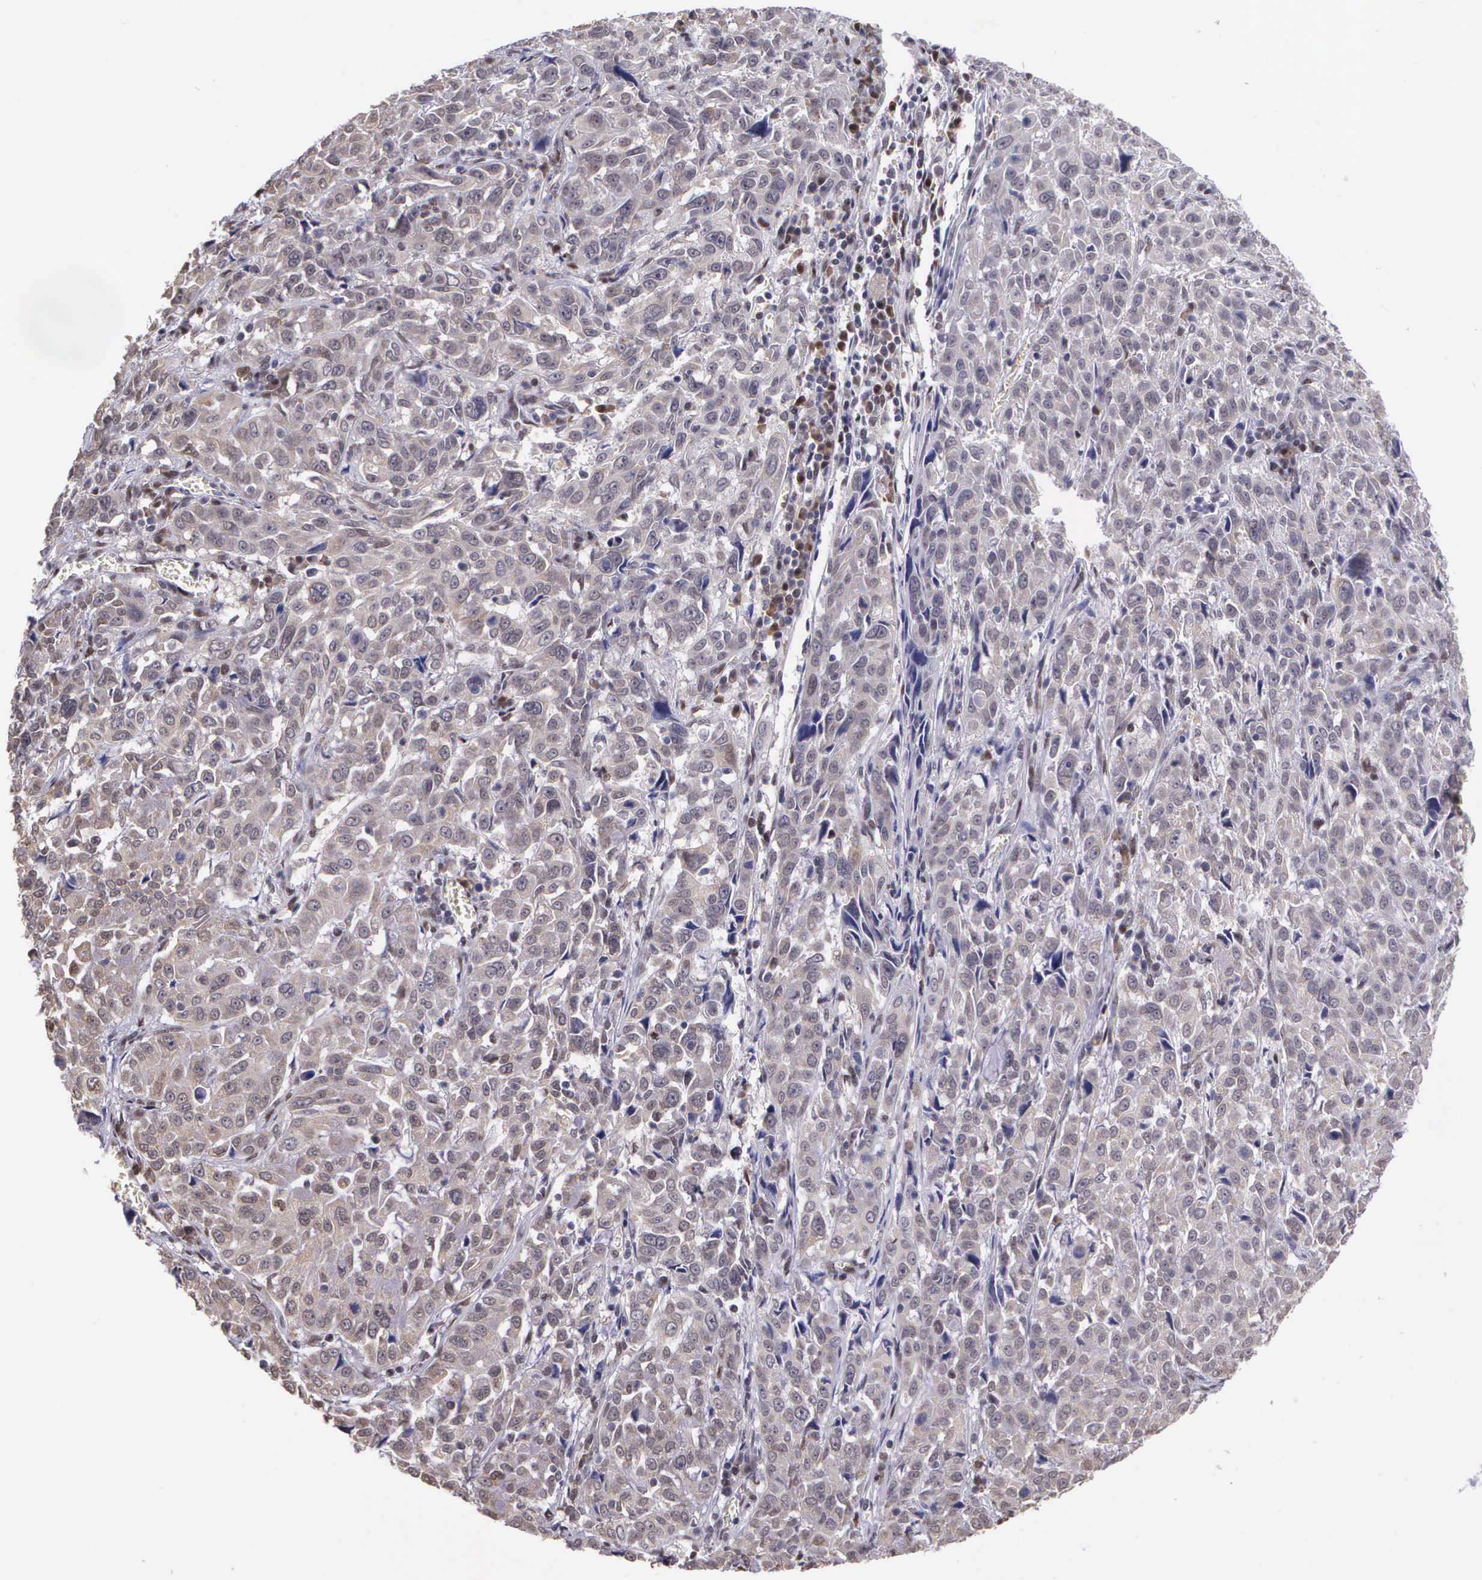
{"staining": {"intensity": "negative", "quantity": "none", "location": "none"}, "tissue": "pancreatic cancer", "cell_type": "Tumor cells", "image_type": "cancer", "snomed": [{"axis": "morphology", "description": "Adenocarcinoma, NOS"}, {"axis": "topography", "description": "Pancreas"}], "caption": "This is an immunohistochemistry photomicrograph of adenocarcinoma (pancreatic). There is no expression in tumor cells.", "gene": "SLC25A21", "patient": {"sex": "female", "age": 52}}